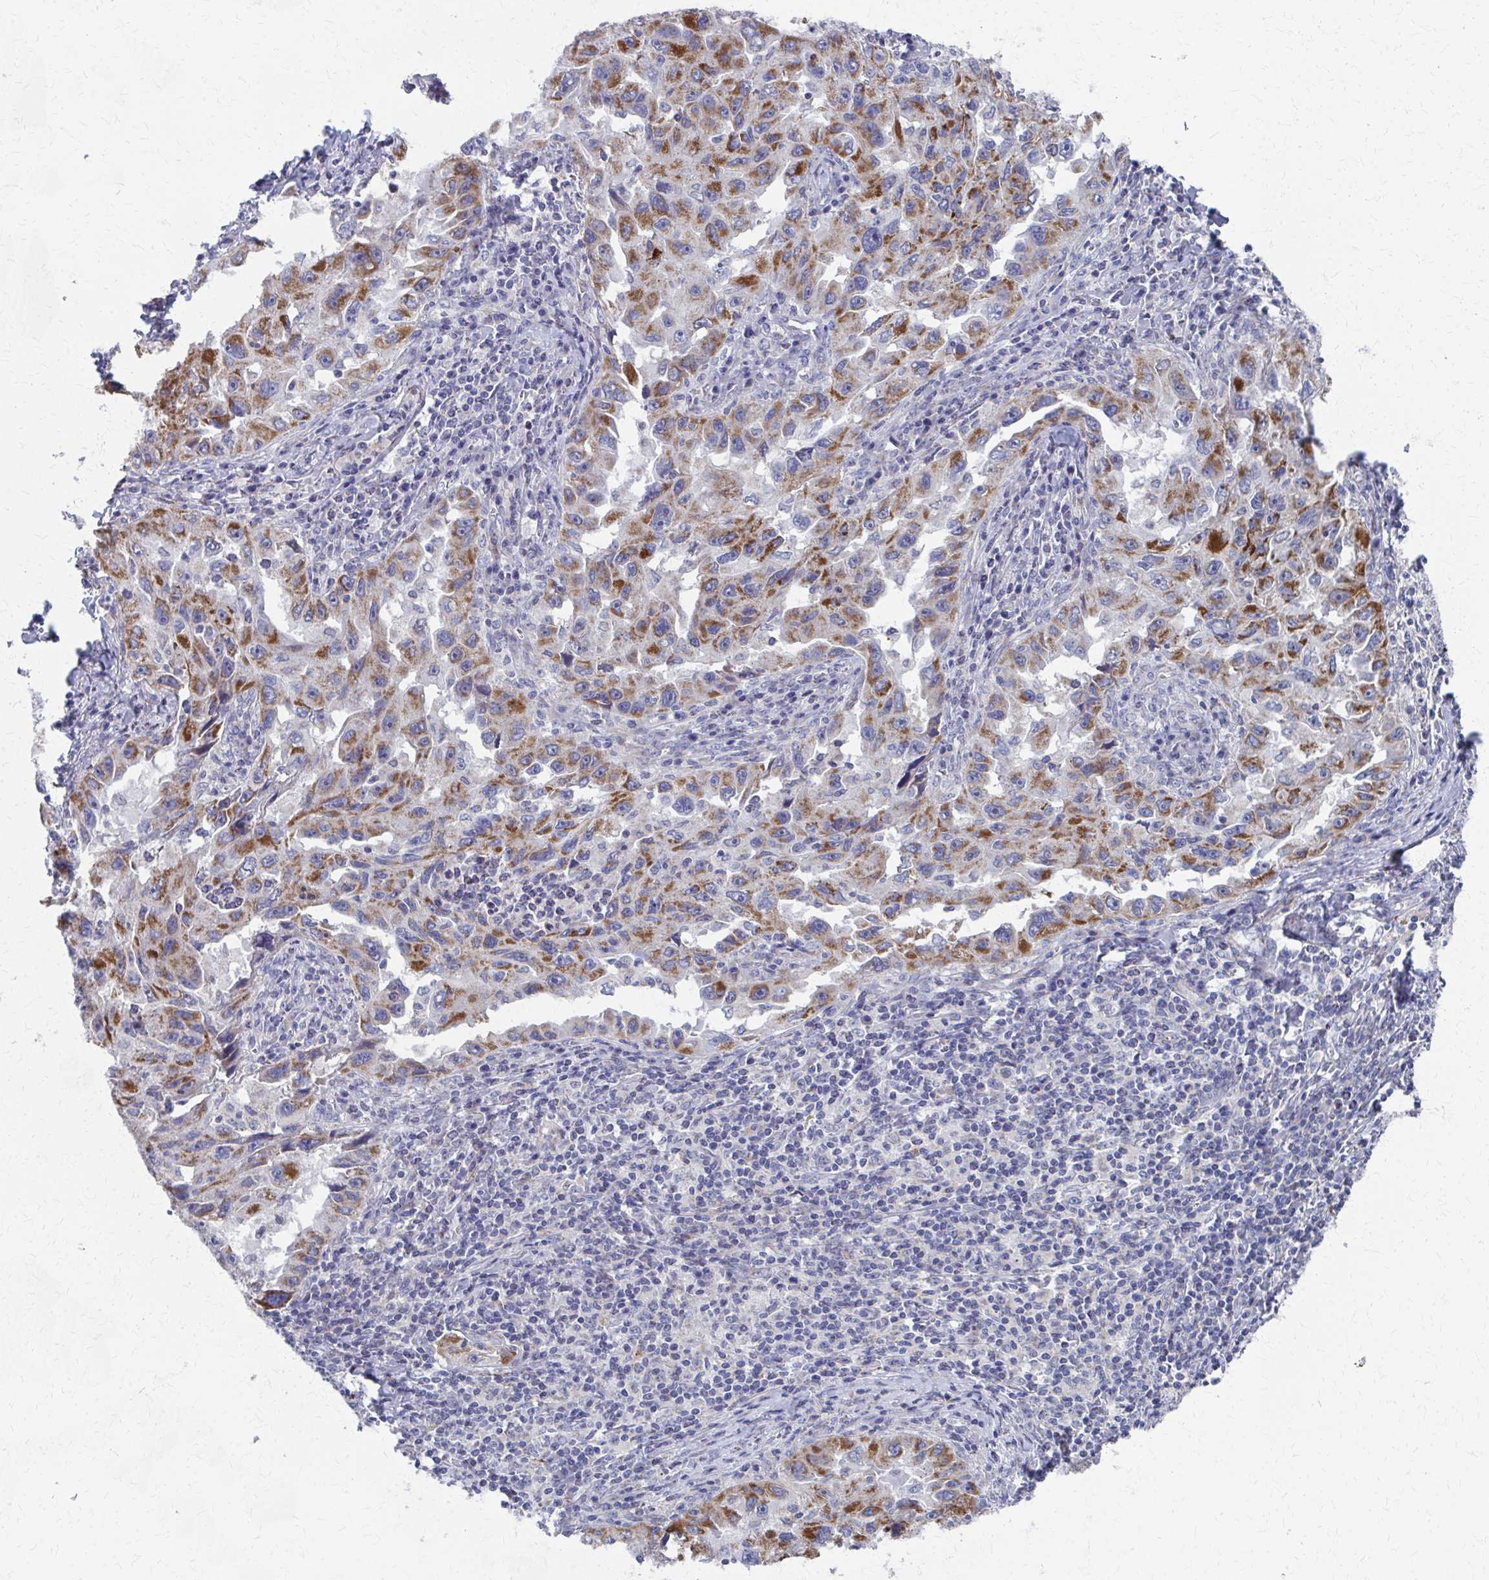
{"staining": {"intensity": "moderate", "quantity": ">75%", "location": "cytoplasmic/membranous"}, "tissue": "lung cancer", "cell_type": "Tumor cells", "image_type": "cancer", "snomed": [{"axis": "morphology", "description": "Adenocarcinoma, NOS"}, {"axis": "topography", "description": "Lung"}], "caption": "The photomicrograph demonstrates immunohistochemical staining of lung adenocarcinoma. There is moderate cytoplasmic/membranous staining is appreciated in about >75% of tumor cells.", "gene": "FAHD1", "patient": {"sex": "female", "age": 73}}